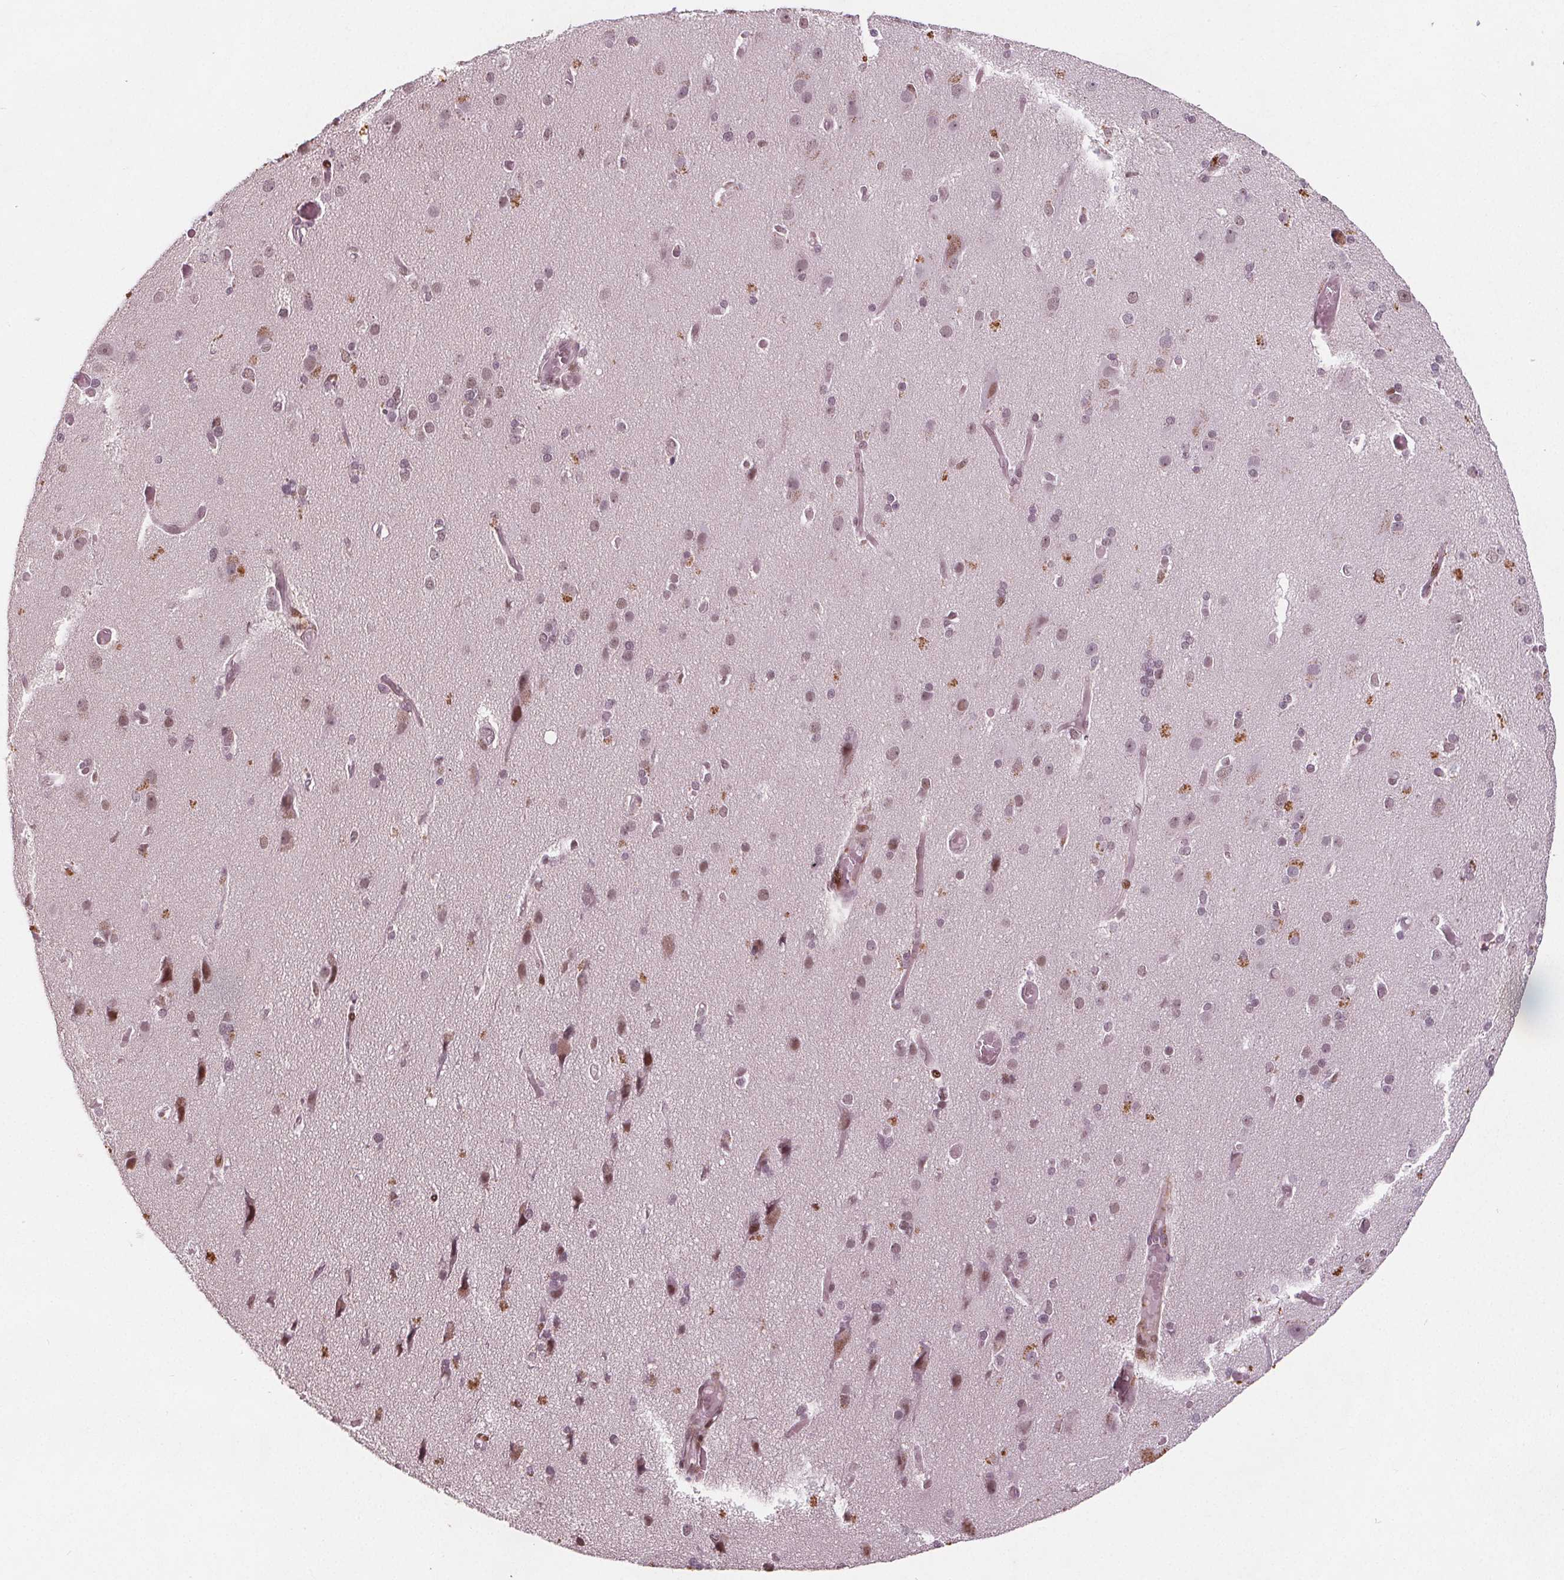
{"staining": {"intensity": "weak", "quantity": "25%-75%", "location": "cytoplasmic/membranous,nuclear"}, "tissue": "cerebral cortex", "cell_type": "Endothelial cells", "image_type": "normal", "snomed": [{"axis": "morphology", "description": "Normal tissue, NOS"}, {"axis": "morphology", "description": "Glioma, malignant, High grade"}, {"axis": "topography", "description": "Cerebral cortex"}], "caption": "Endothelial cells demonstrate weak cytoplasmic/membranous,nuclear staining in approximately 25%-75% of cells in benign cerebral cortex.", "gene": "TAF6L", "patient": {"sex": "male", "age": 71}}